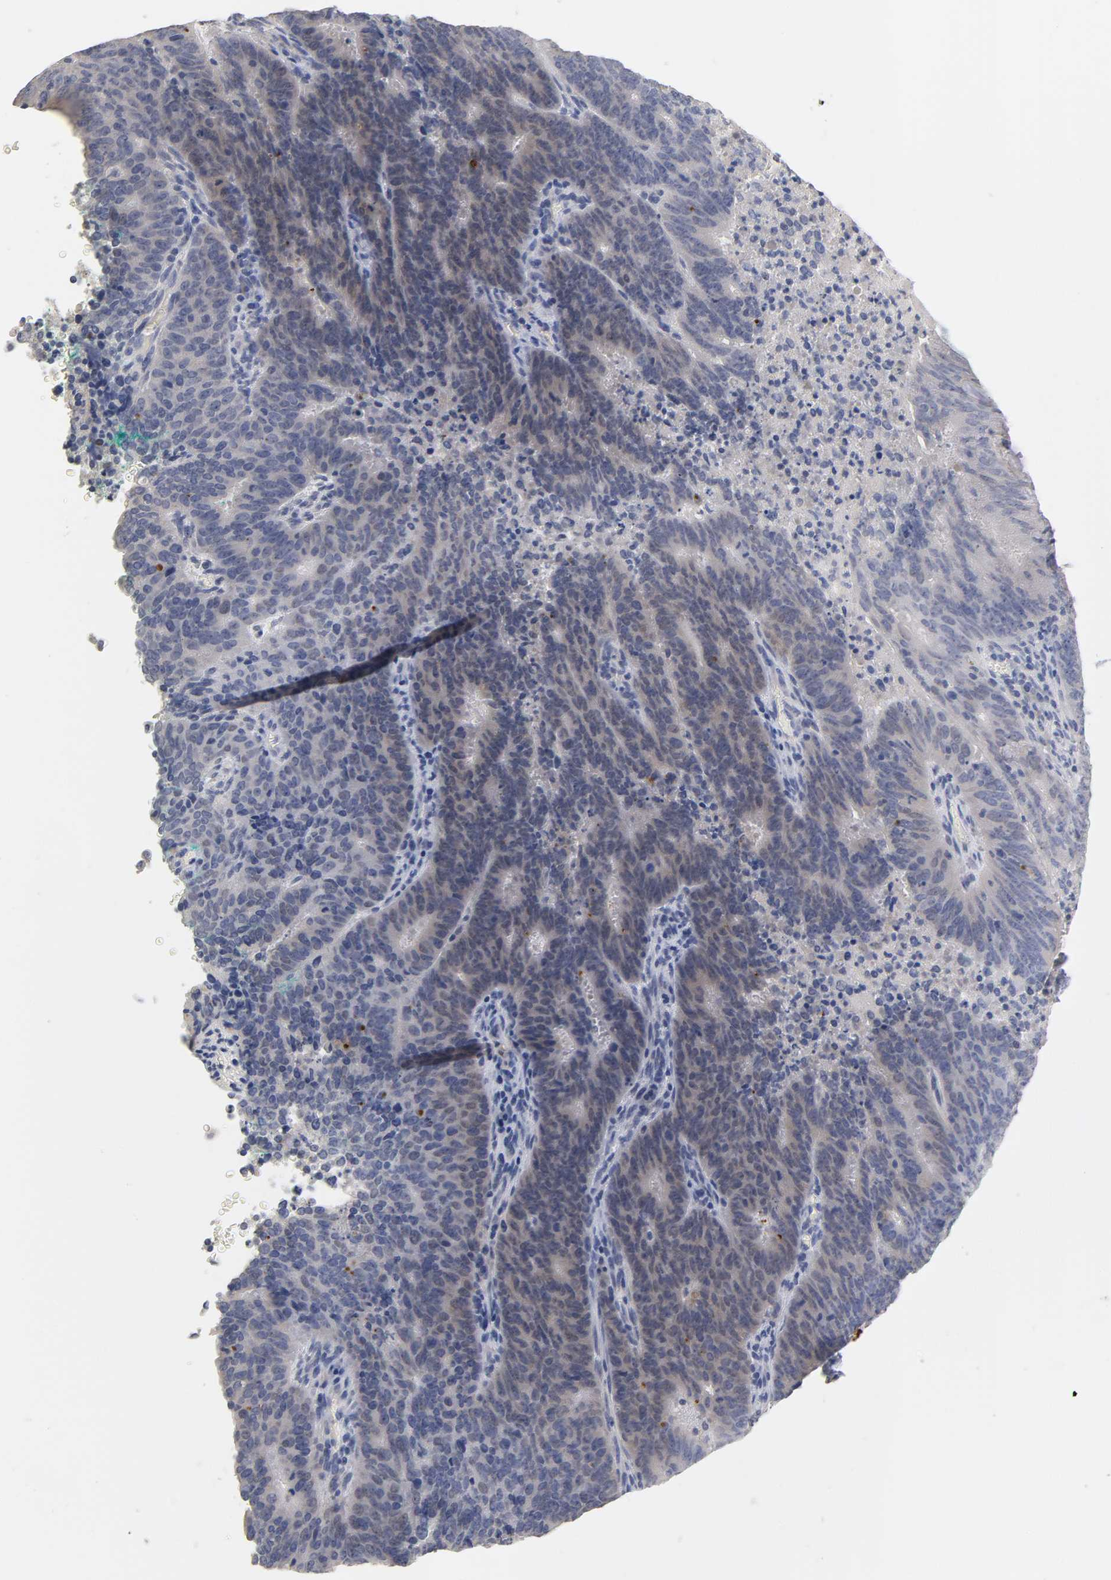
{"staining": {"intensity": "negative", "quantity": "none", "location": "none"}, "tissue": "cervical cancer", "cell_type": "Tumor cells", "image_type": "cancer", "snomed": [{"axis": "morphology", "description": "Adenocarcinoma, NOS"}, {"axis": "topography", "description": "Cervix"}], "caption": "Protein analysis of cervical adenocarcinoma reveals no significant expression in tumor cells.", "gene": "OVOL1", "patient": {"sex": "female", "age": 44}}